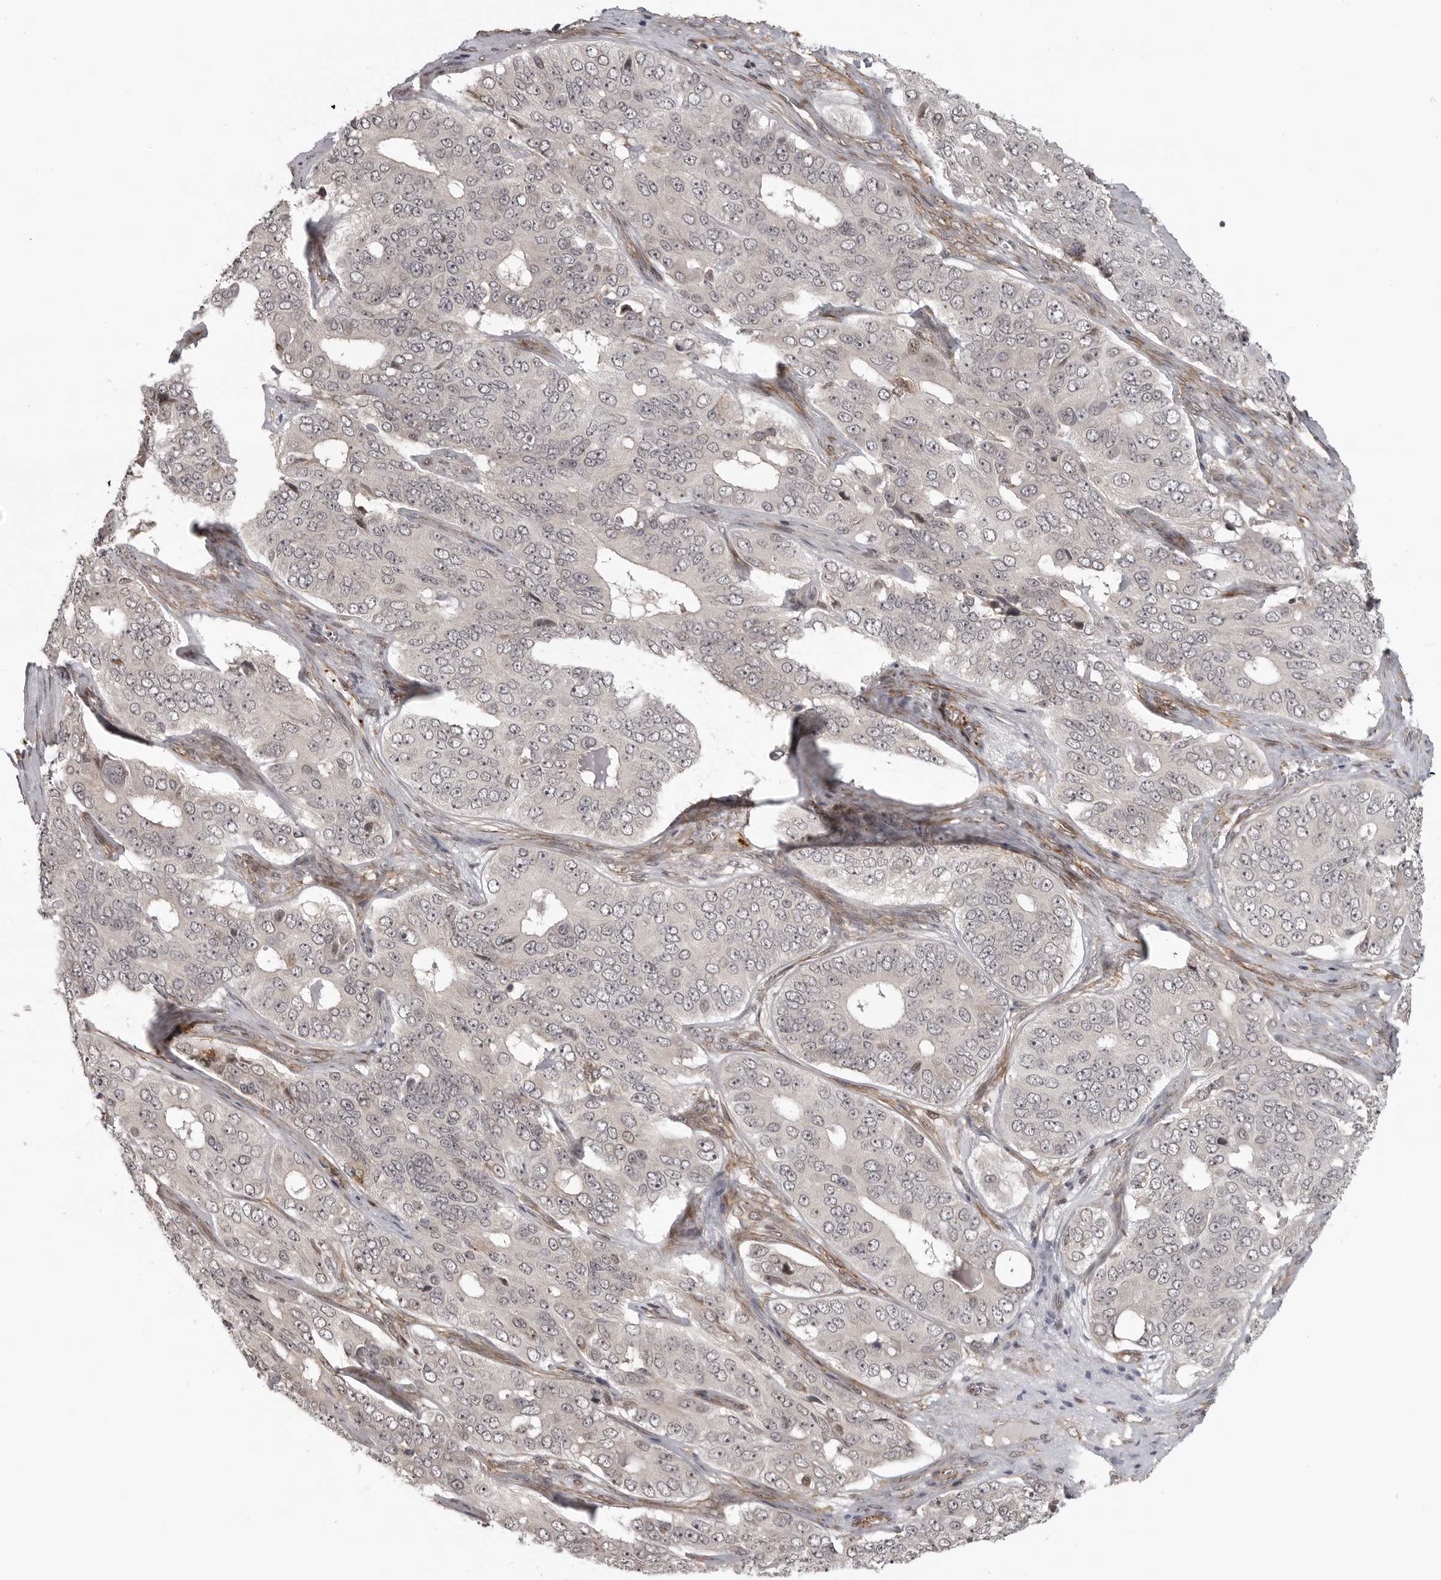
{"staining": {"intensity": "negative", "quantity": "none", "location": "none"}, "tissue": "ovarian cancer", "cell_type": "Tumor cells", "image_type": "cancer", "snomed": [{"axis": "morphology", "description": "Carcinoma, endometroid"}, {"axis": "topography", "description": "Ovary"}], "caption": "IHC photomicrograph of endometroid carcinoma (ovarian) stained for a protein (brown), which displays no expression in tumor cells.", "gene": "TUT4", "patient": {"sex": "female", "age": 51}}